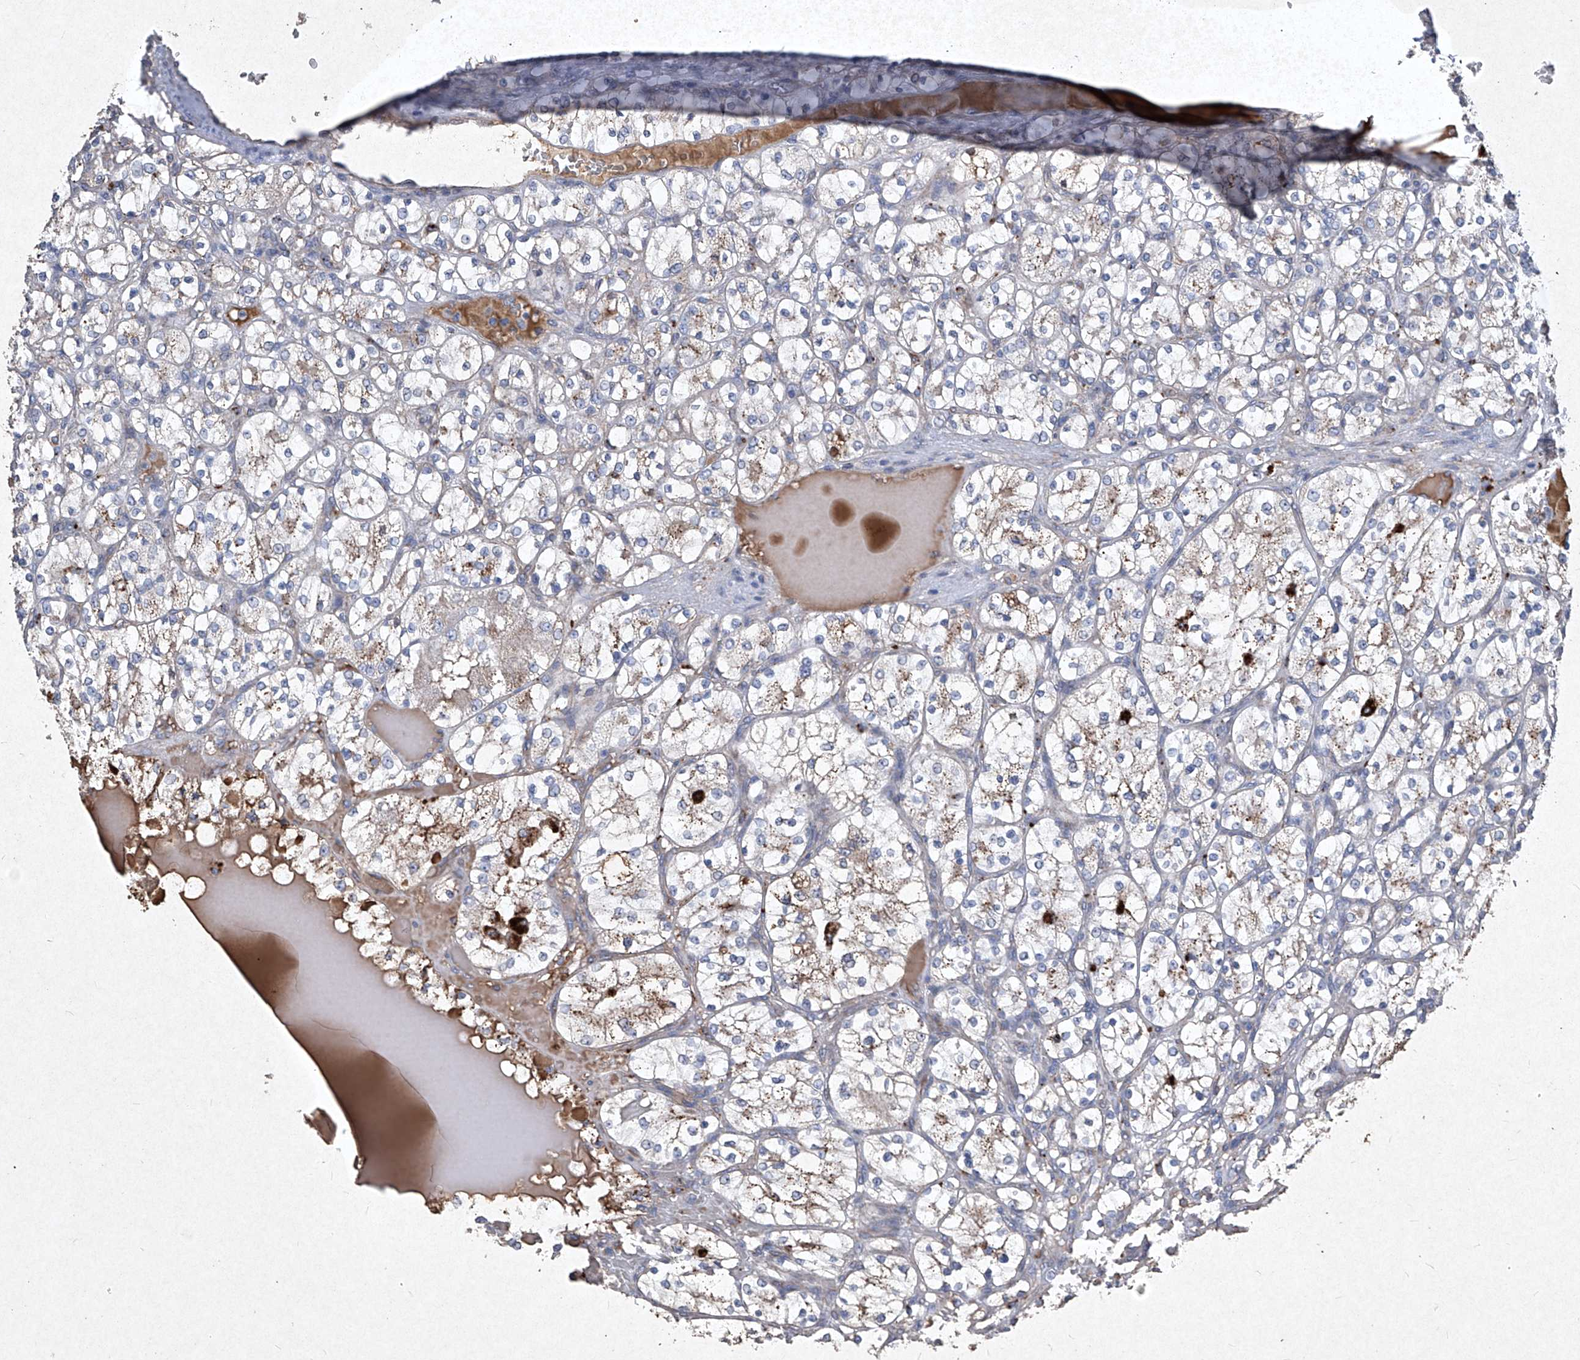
{"staining": {"intensity": "negative", "quantity": "none", "location": "none"}, "tissue": "renal cancer", "cell_type": "Tumor cells", "image_type": "cancer", "snomed": [{"axis": "morphology", "description": "Adenocarcinoma, NOS"}, {"axis": "topography", "description": "Kidney"}], "caption": "An image of human renal adenocarcinoma is negative for staining in tumor cells.", "gene": "MED16", "patient": {"sex": "female", "age": 69}}